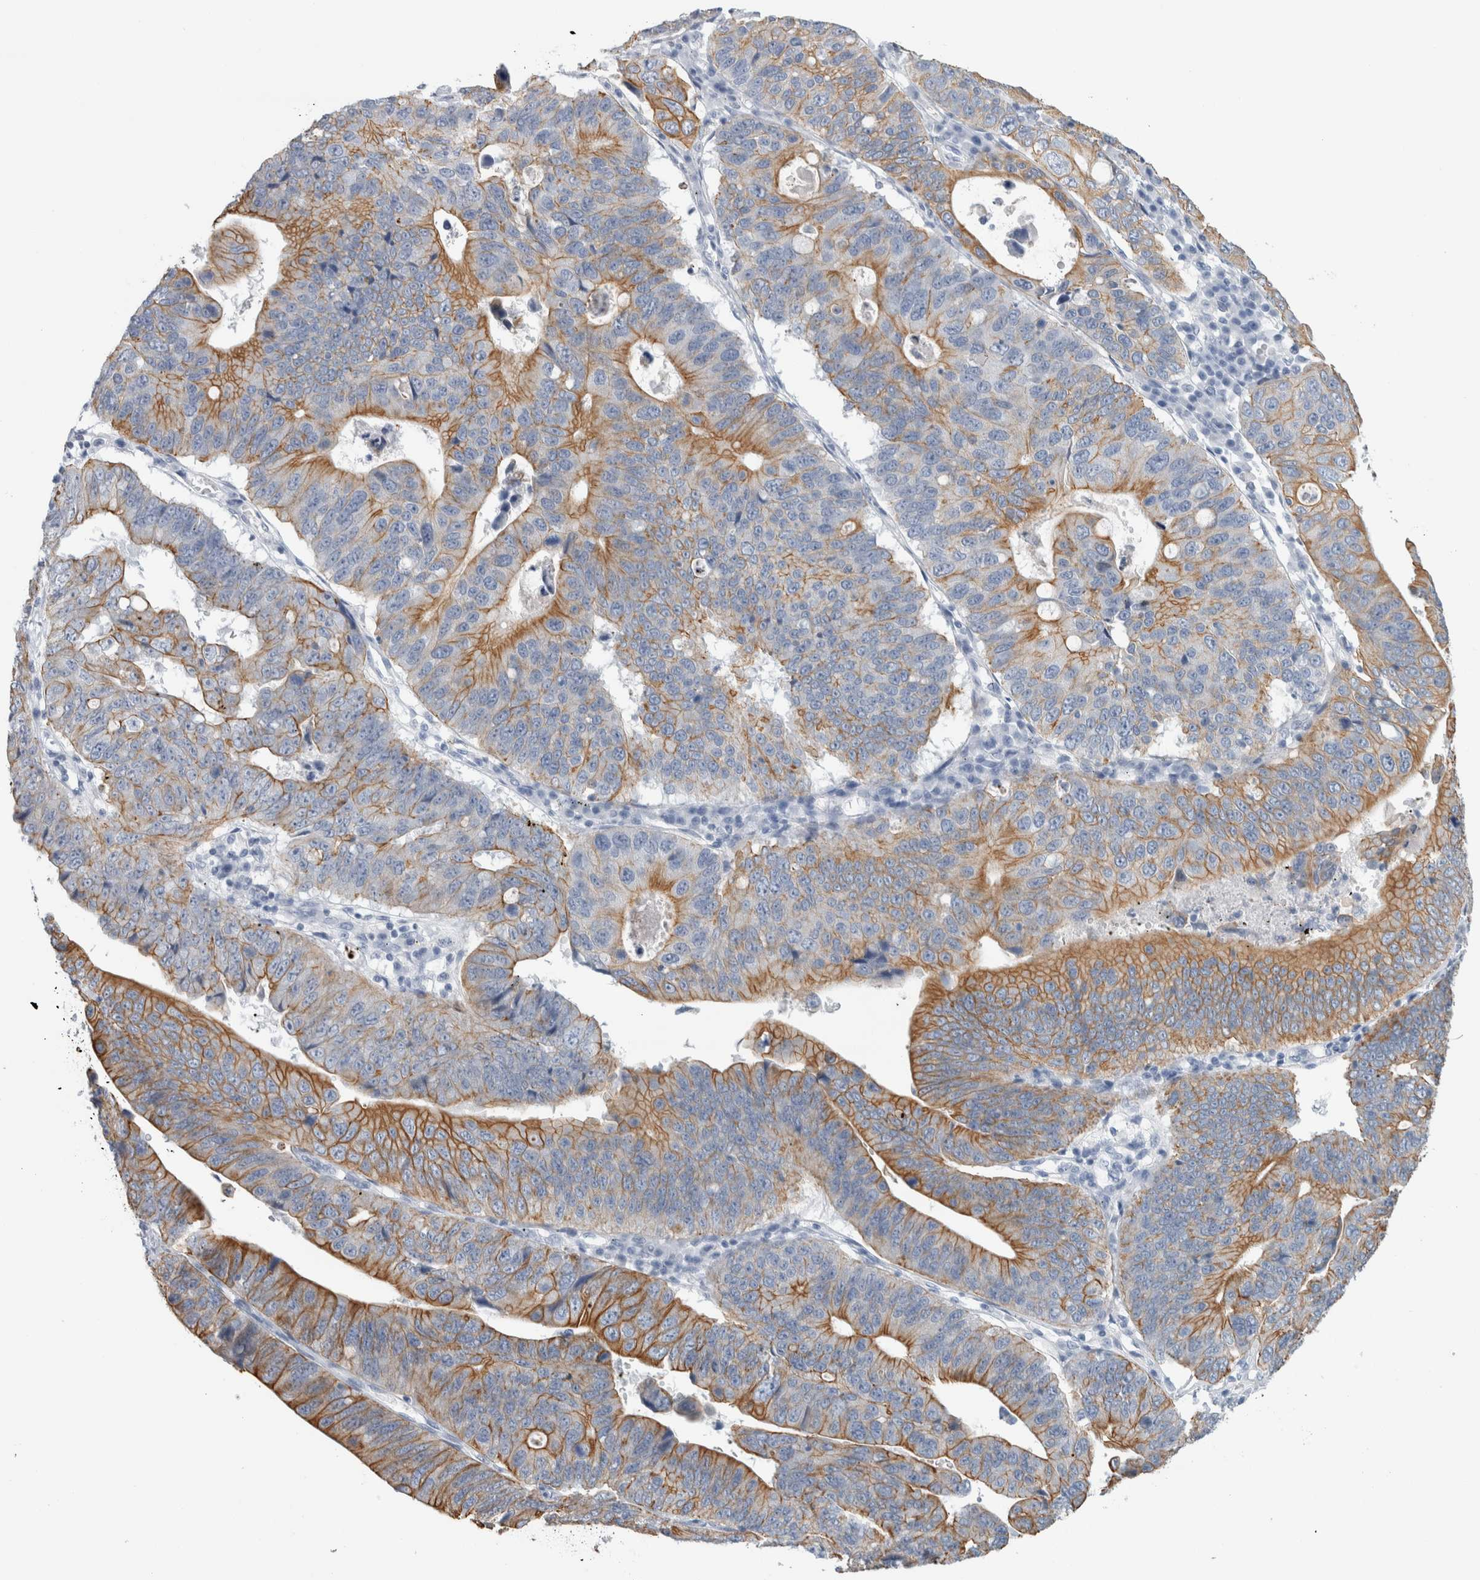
{"staining": {"intensity": "moderate", "quantity": "25%-75%", "location": "cytoplasmic/membranous"}, "tissue": "stomach cancer", "cell_type": "Tumor cells", "image_type": "cancer", "snomed": [{"axis": "morphology", "description": "Adenocarcinoma, NOS"}, {"axis": "topography", "description": "Stomach"}], "caption": "DAB (3,3'-diaminobenzidine) immunohistochemical staining of stomach cancer (adenocarcinoma) shows moderate cytoplasmic/membranous protein expression in approximately 25%-75% of tumor cells.", "gene": "RPH3AL", "patient": {"sex": "male", "age": 59}}